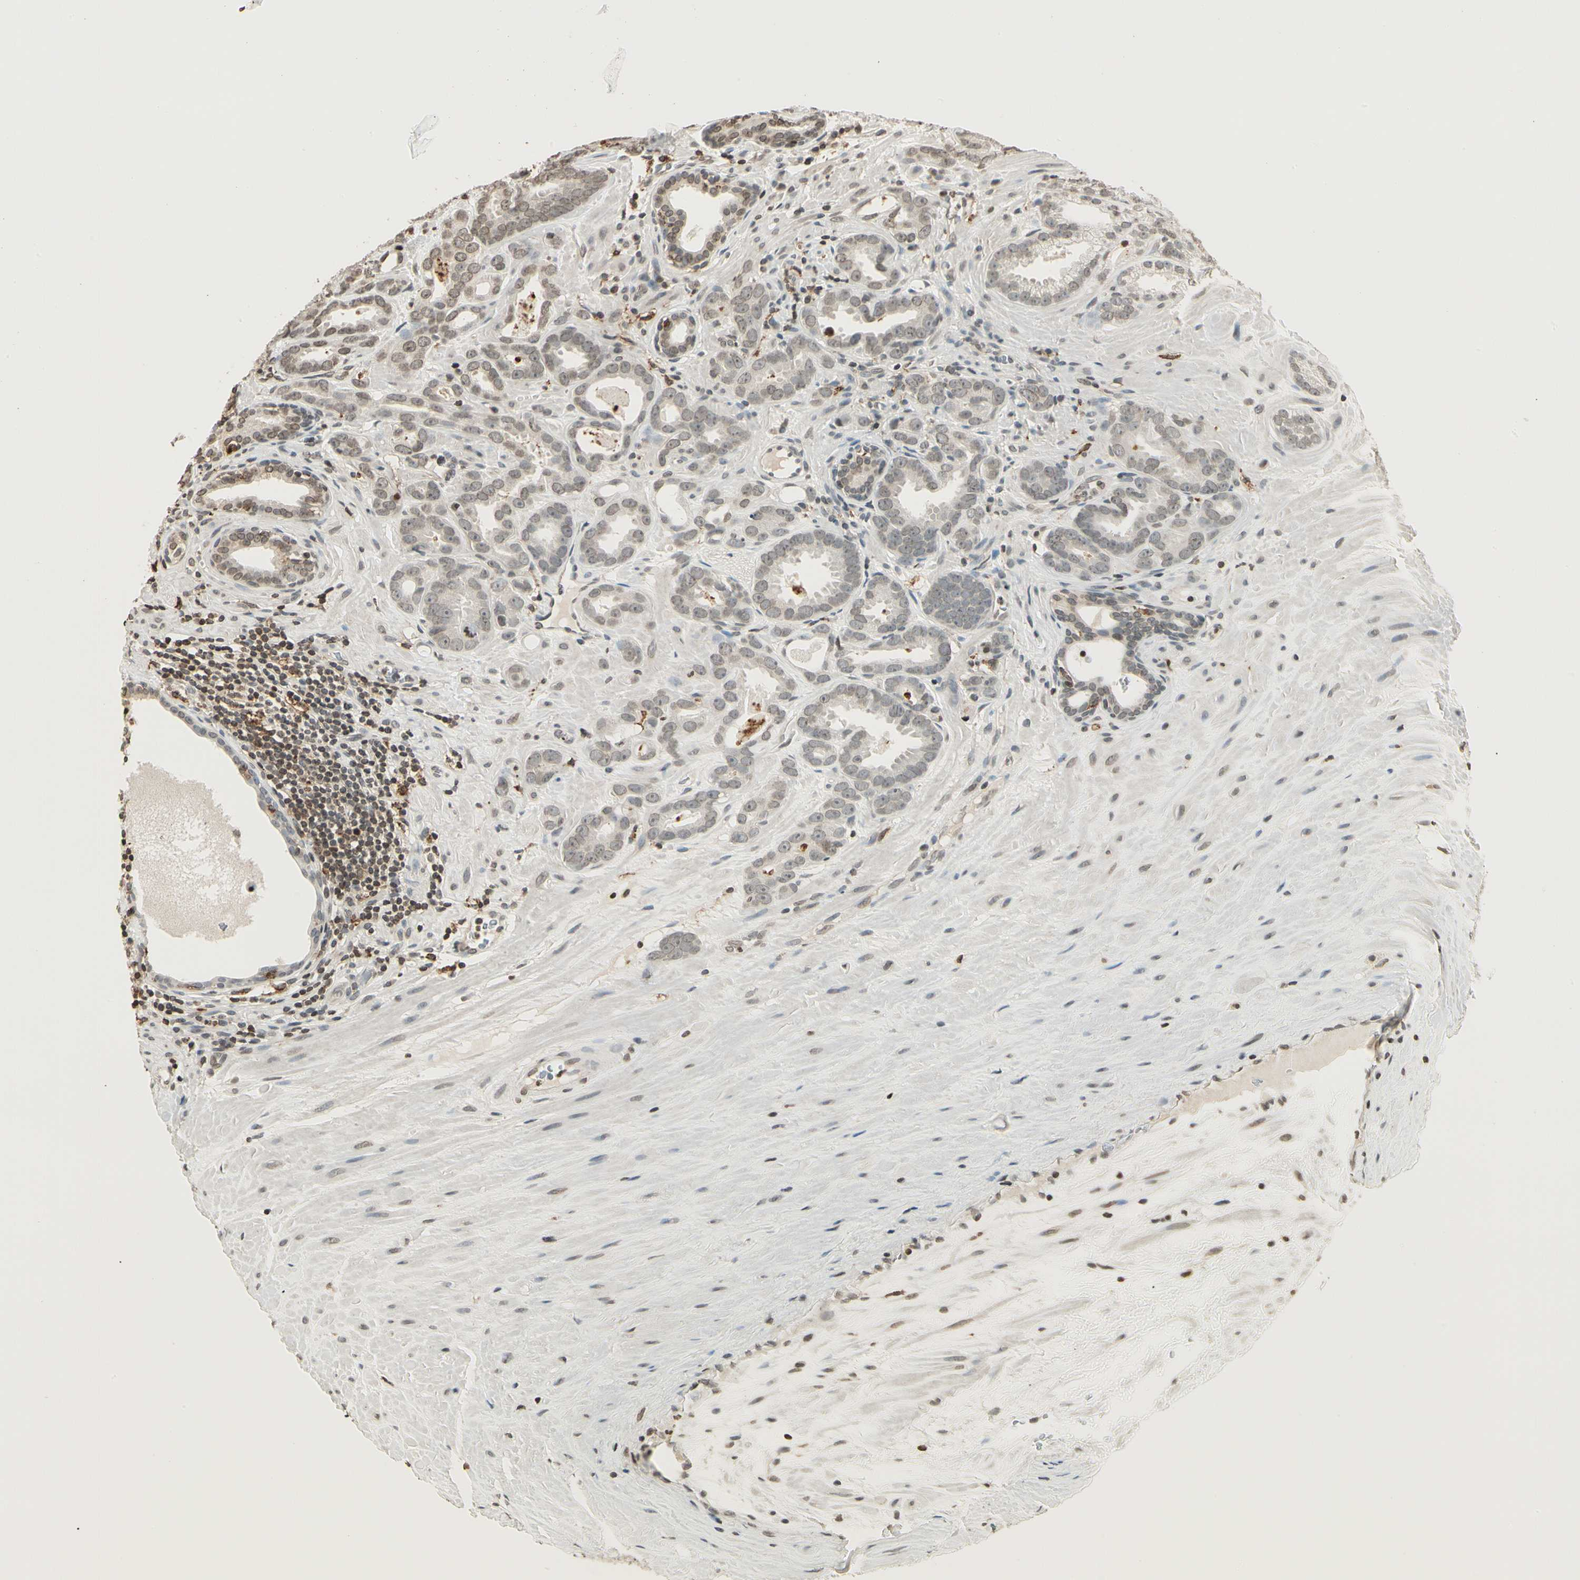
{"staining": {"intensity": "weak", "quantity": "25%-75%", "location": "nuclear"}, "tissue": "prostate cancer", "cell_type": "Tumor cells", "image_type": "cancer", "snomed": [{"axis": "morphology", "description": "Adenocarcinoma, Low grade"}, {"axis": "topography", "description": "Prostate"}], "caption": "This micrograph exhibits immunohistochemistry staining of prostate adenocarcinoma (low-grade), with low weak nuclear positivity in approximately 25%-75% of tumor cells.", "gene": "FER", "patient": {"sex": "male", "age": 57}}